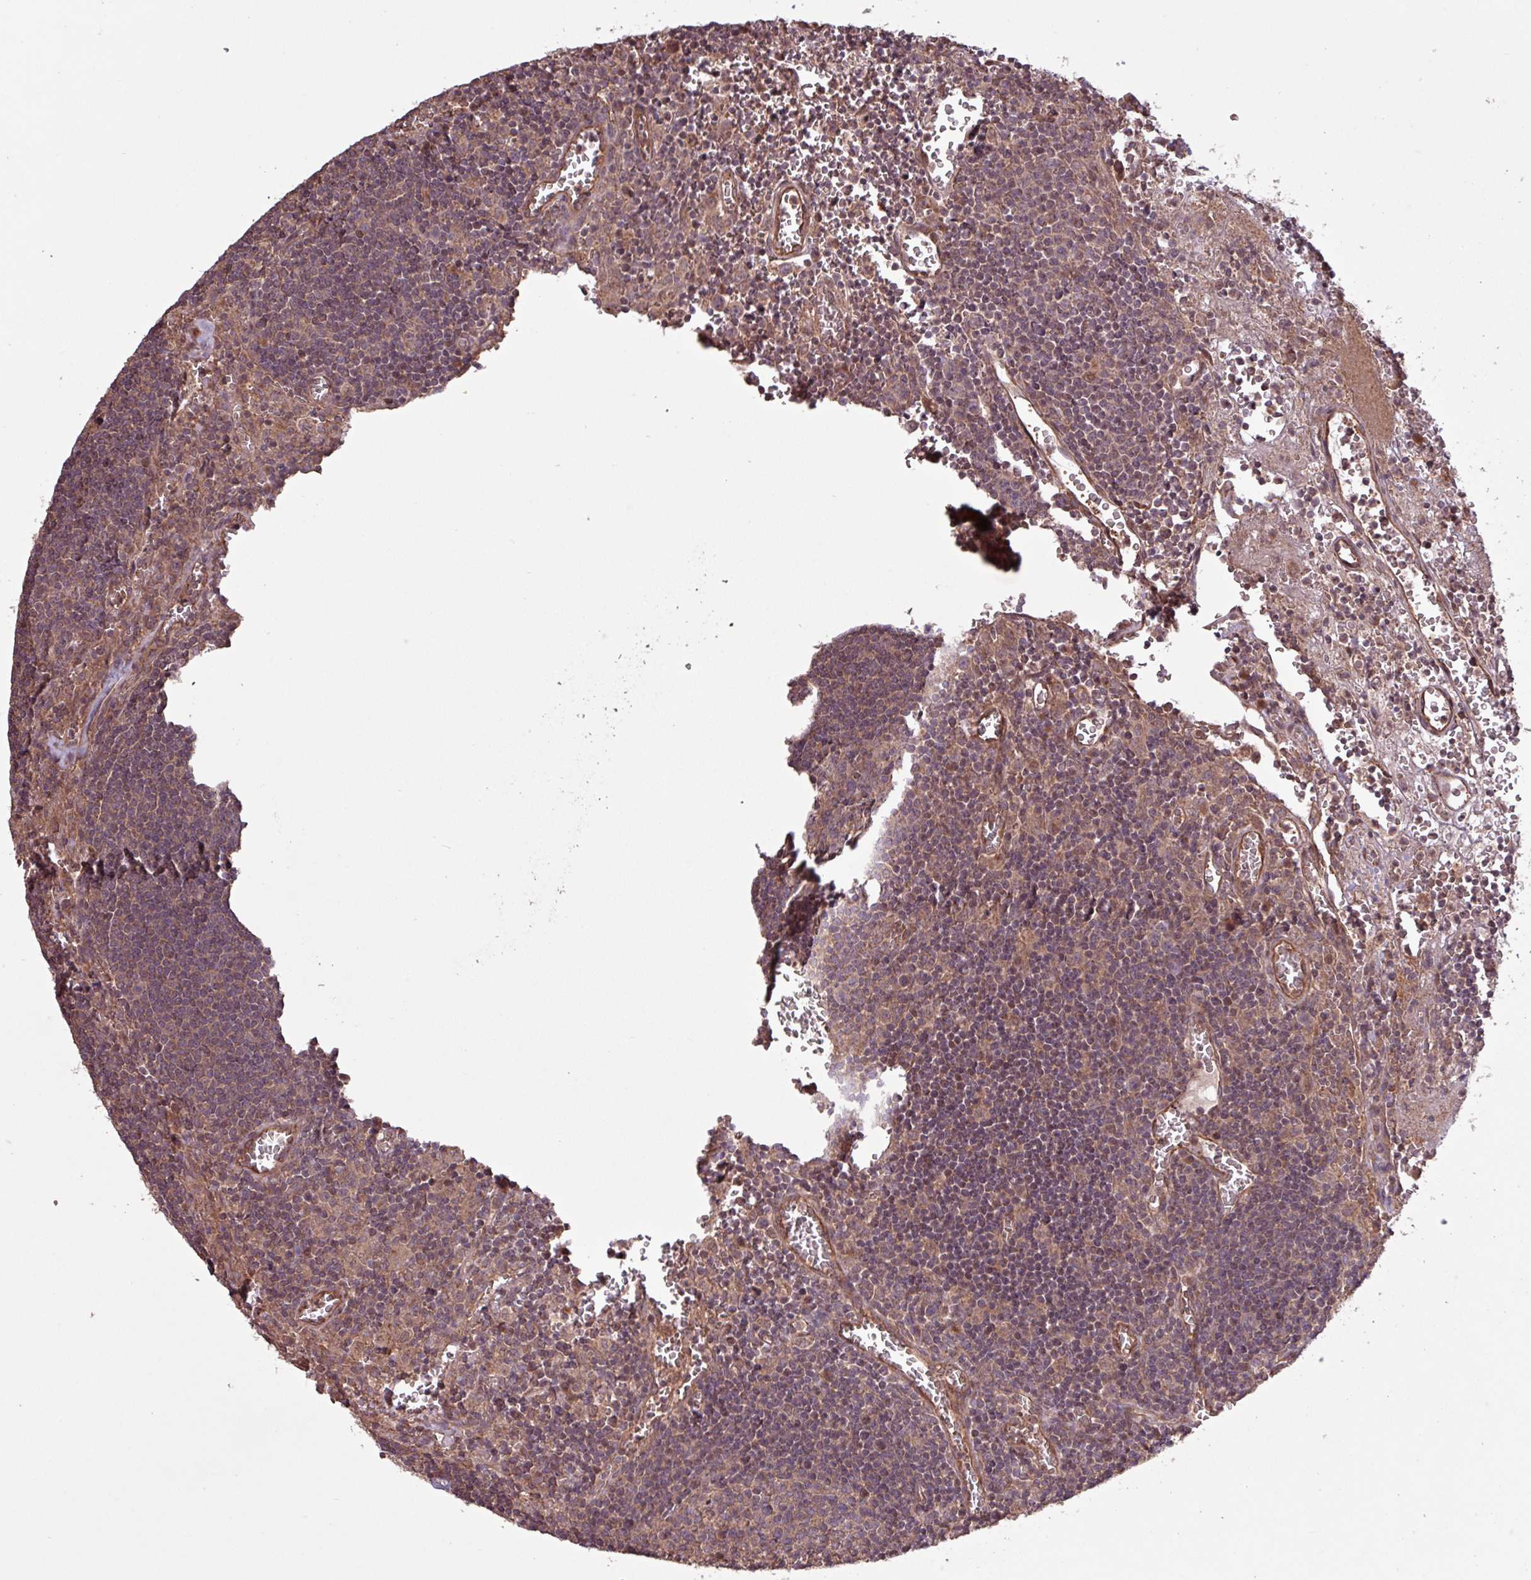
{"staining": {"intensity": "weak", "quantity": "<25%", "location": "cytoplasmic/membranous,nuclear"}, "tissue": "lymph node", "cell_type": "Germinal center cells", "image_type": "normal", "snomed": [{"axis": "morphology", "description": "Normal tissue, NOS"}, {"axis": "topography", "description": "Lymph node"}], "caption": "This is a micrograph of immunohistochemistry (IHC) staining of unremarkable lymph node, which shows no staining in germinal center cells.", "gene": "TRABD2A", "patient": {"sex": "male", "age": 50}}